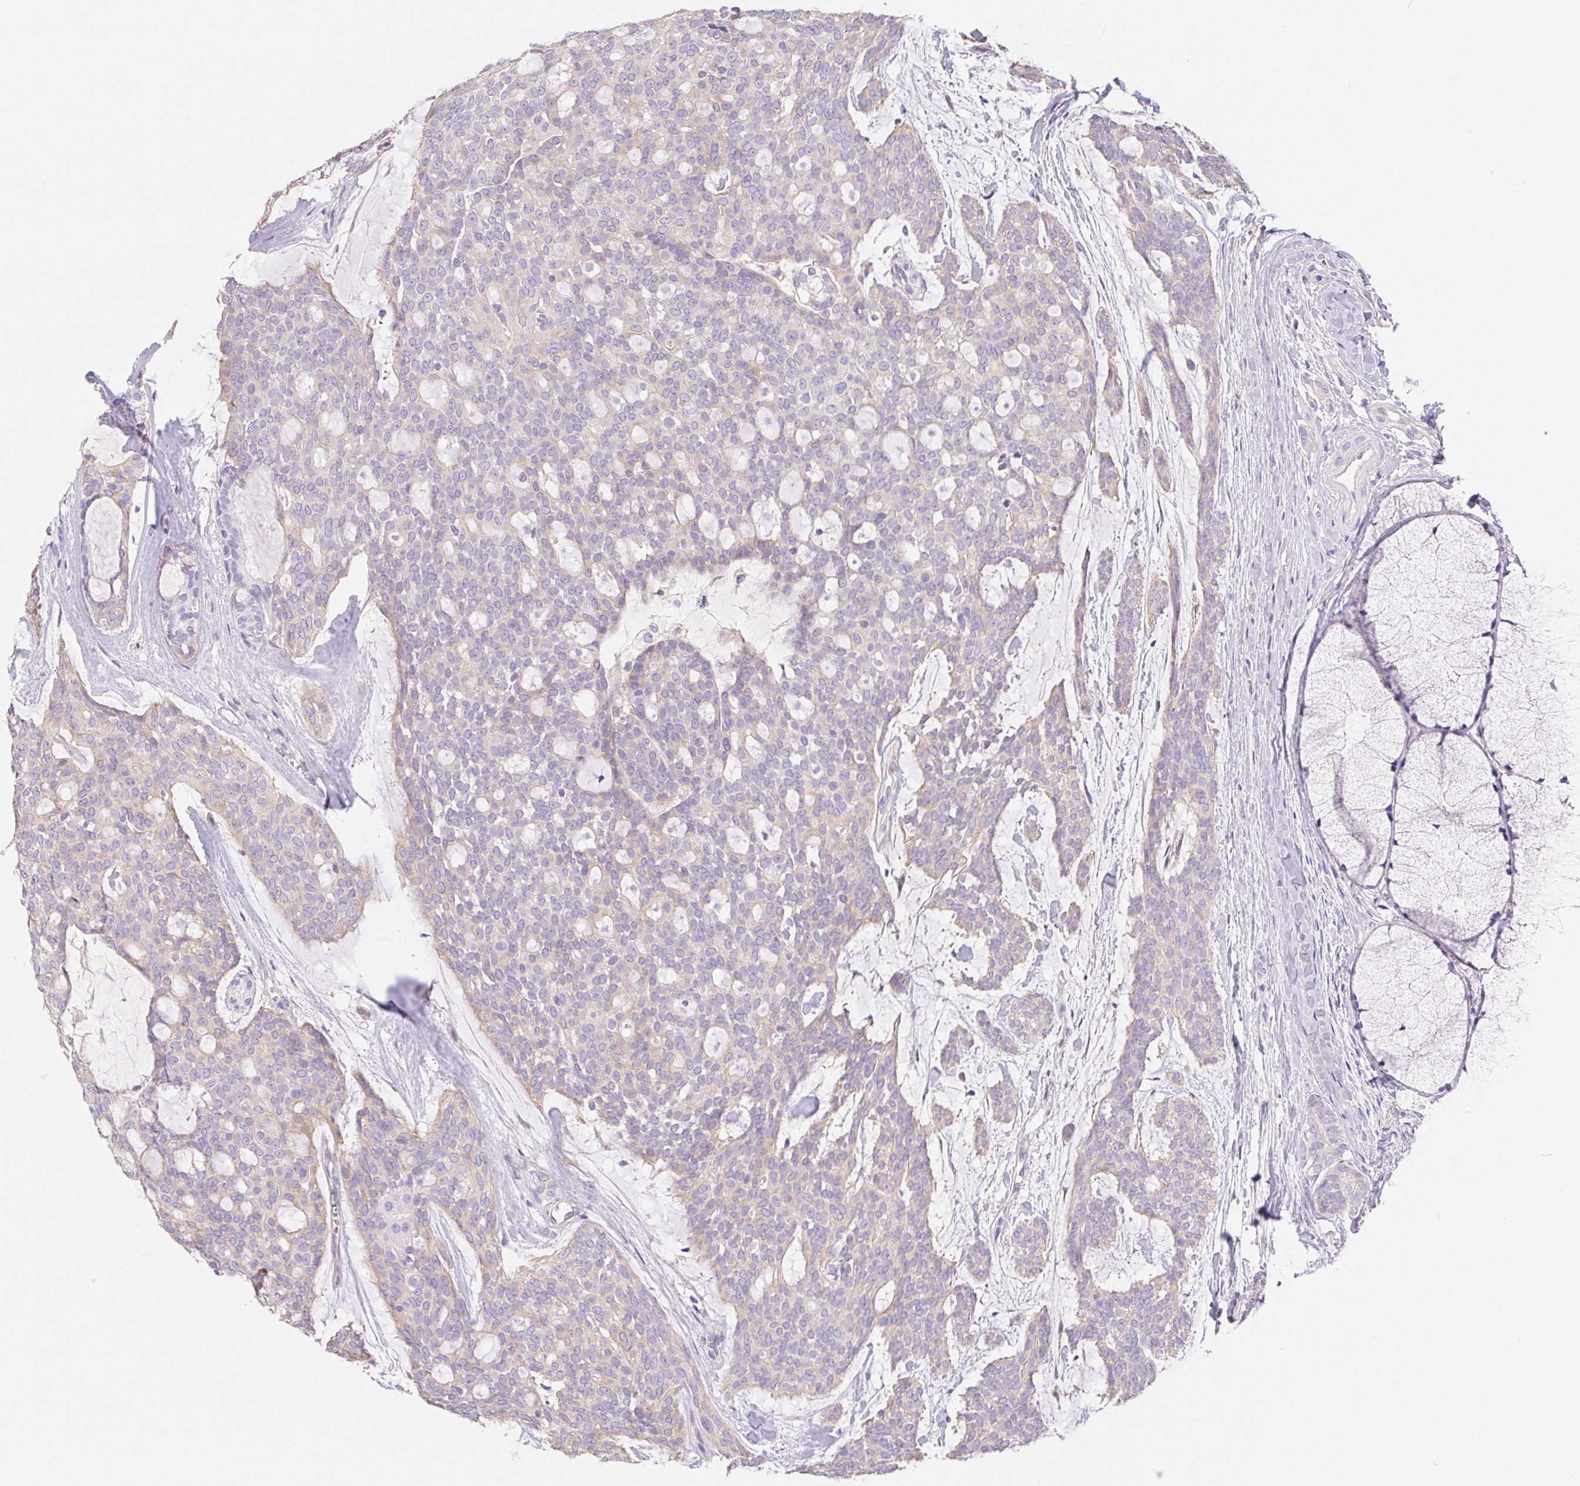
{"staining": {"intensity": "weak", "quantity": "25%-75%", "location": "cytoplasmic/membranous"}, "tissue": "head and neck cancer", "cell_type": "Tumor cells", "image_type": "cancer", "snomed": [{"axis": "morphology", "description": "Adenocarcinoma, NOS"}, {"axis": "topography", "description": "Head-Neck"}], "caption": "Immunohistochemical staining of human head and neck cancer reveals low levels of weak cytoplasmic/membranous positivity in about 25%-75% of tumor cells.", "gene": "PNLIP", "patient": {"sex": "male", "age": 66}}